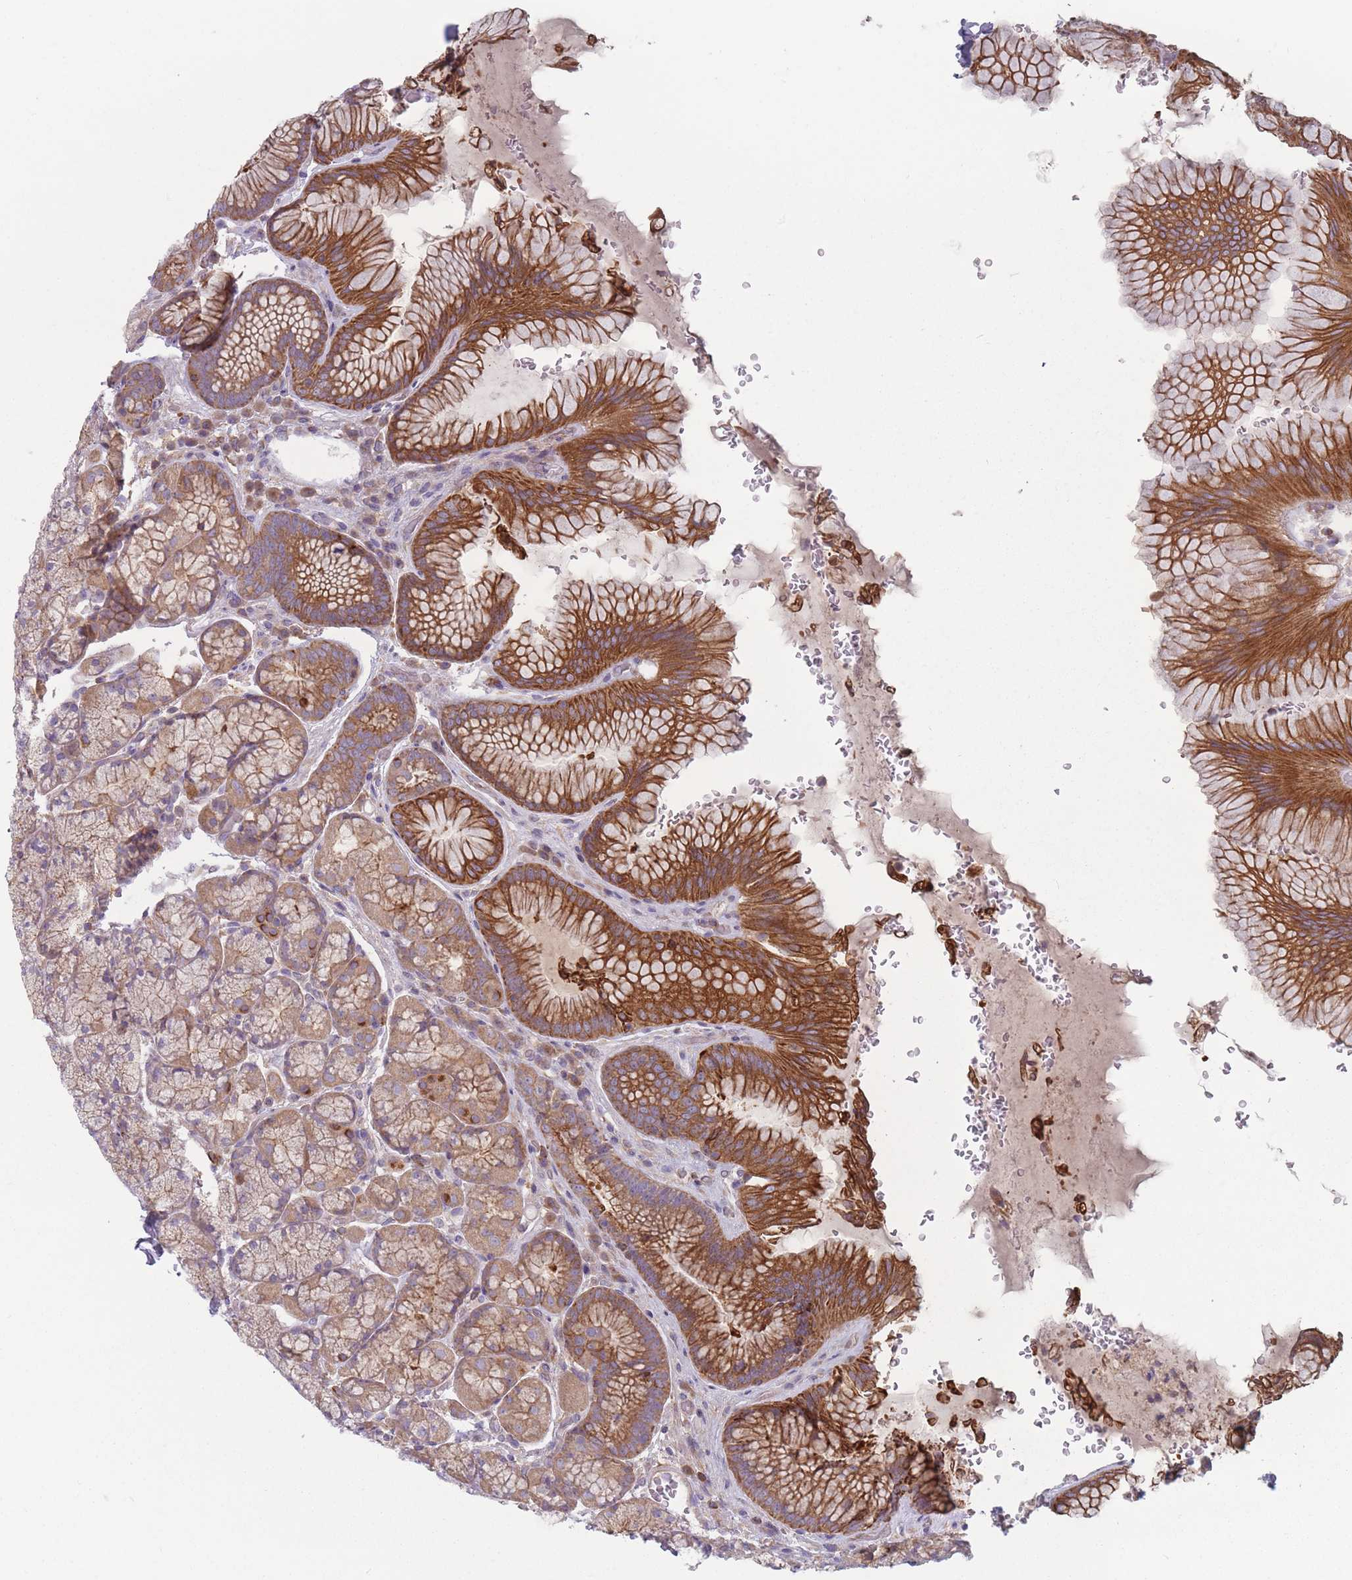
{"staining": {"intensity": "strong", "quantity": "25%-75%", "location": "cytoplasmic/membranous"}, "tissue": "stomach", "cell_type": "Glandular cells", "image_type": "normal", "snomed": [{"axis": "morphology", "description": "Normal tissue, NOS"}, {"axis": "topography", "description": "Stomach"}], "caption": "Glandular cells display high levels of strong cytoplasmic/membranous staining in approximately 25%-75% of cells in normal human stomach.", "gene": "HSBP1L1", "patient": {"sex": "male", "age": 63}}